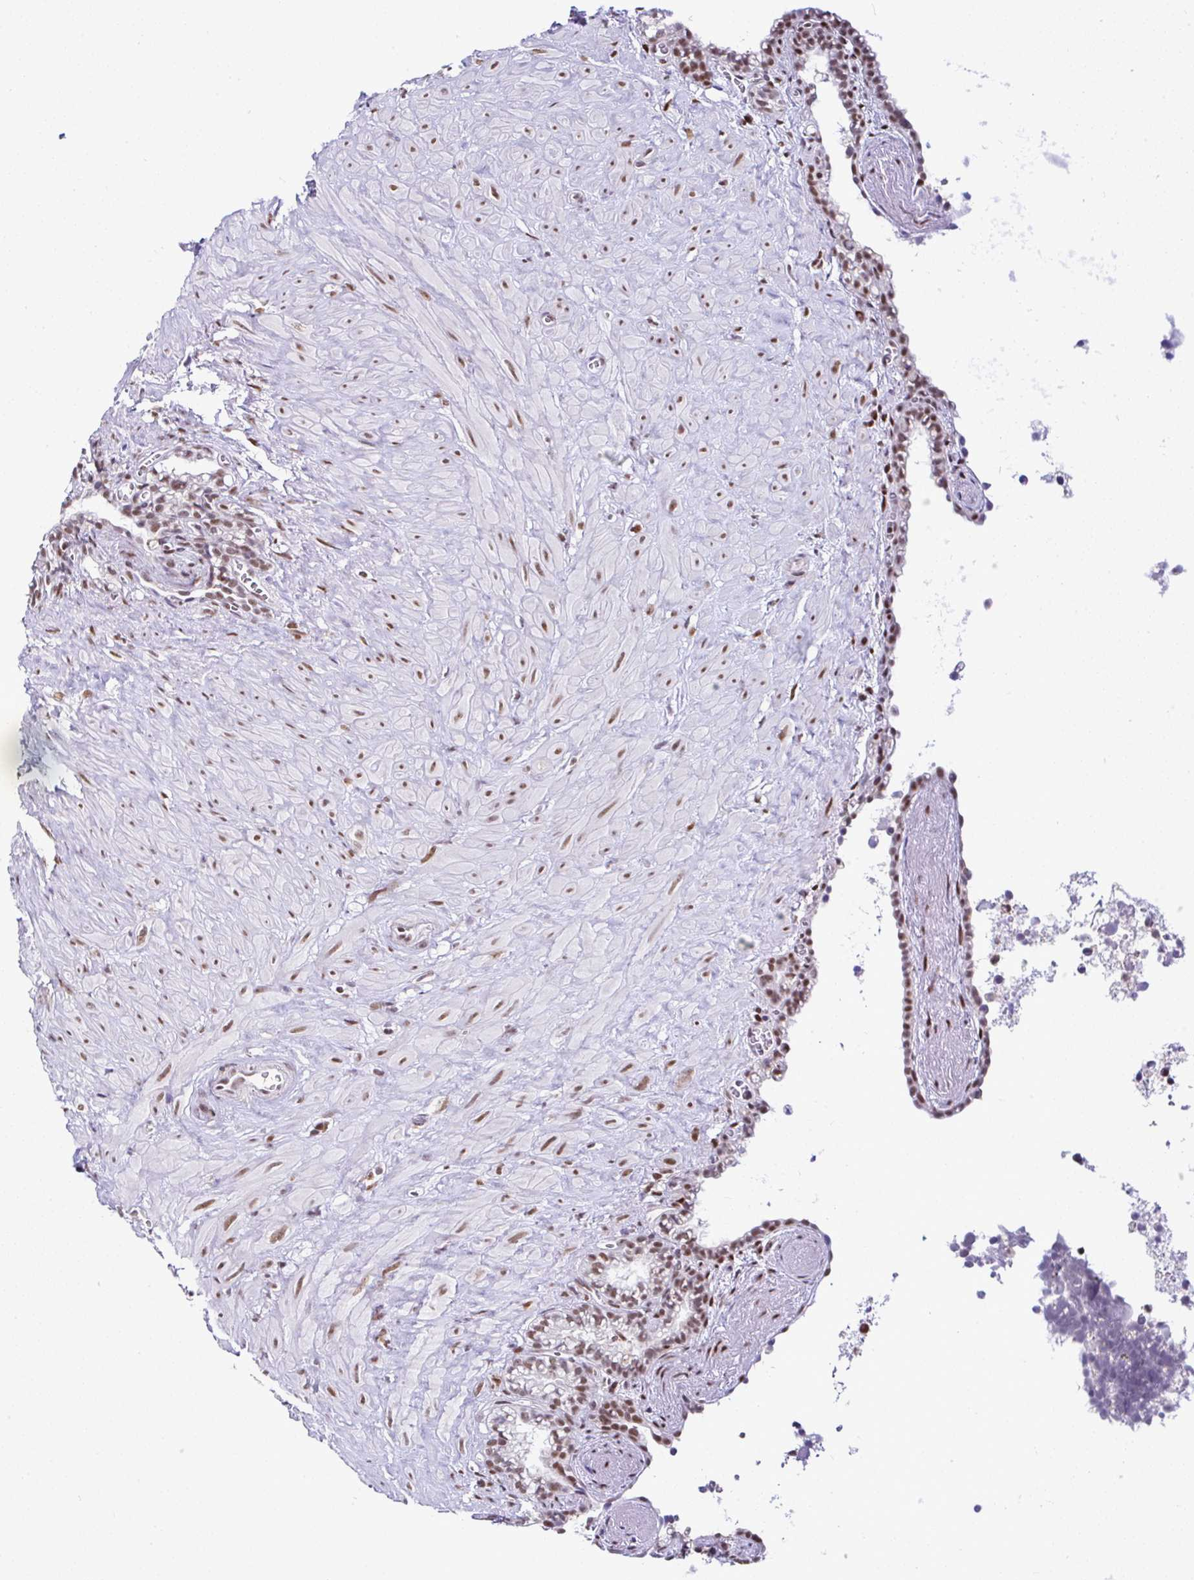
{"staining": {"intensity": "moderate", "quantity": ">75%", "location": "nuclear"}, "tissue": "seminal vesicle", "cell_type": "Glandular cells", "image_type": "normal", "snomed": [{"axis": "morphology", "description": "Normal tissue, NOS"}, {"axis": "topography", "description": "Seminal veicle"}], "caption": "Protein staining of benign seminal vesicle demonstrates moderate nuclear staining in about >75% of glandular cells.", "gene": "DR1", "patient": {"sex": "male", "age": 76}}